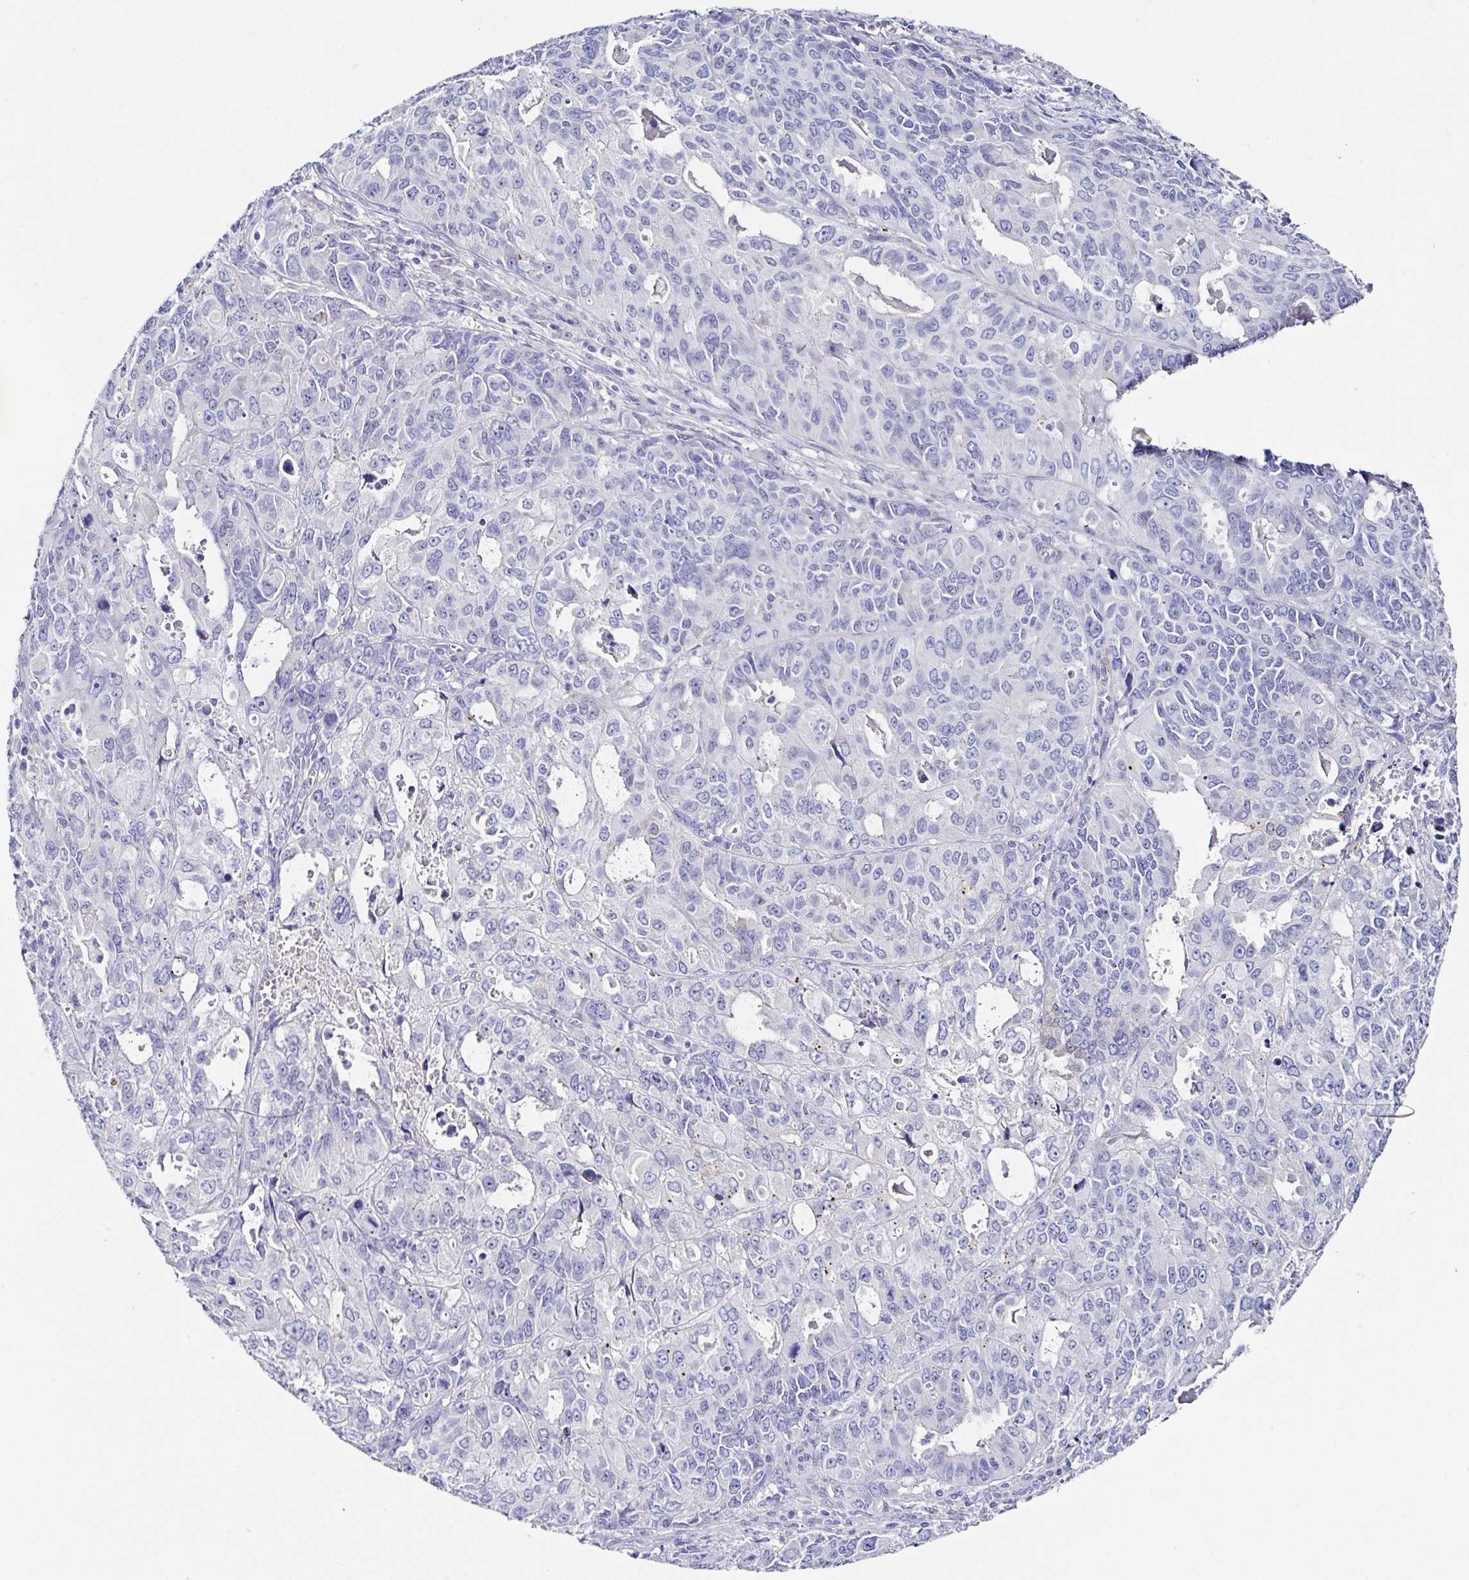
{"staining": {"intensity": "negative", "quantity": "none", "location": "none"}, "tissue": "endometrial cancer", "cell_type": "Tumor cells", "image_type": "cancer", "snomed": [{"axis": "morphology", "description": "Adenocarcinoma, NOS"}, {"axis": "topography", "description": "Uterus"}], "caption": "Immunohistochemistry micrograph of neoplastic tissue: endometrial cancer (adenocarcinoma) stained with DAB displays no significant protein positivity in tumor cells. Brightfield microscopy of immunohistochemistry stained with DAB (3,3'-diaminobenzidine) (brown) and hematoxylin (blue), captured at high magnification.", "gene": "PPFIA4", "patient": {"sex": "female", "age": 79}}